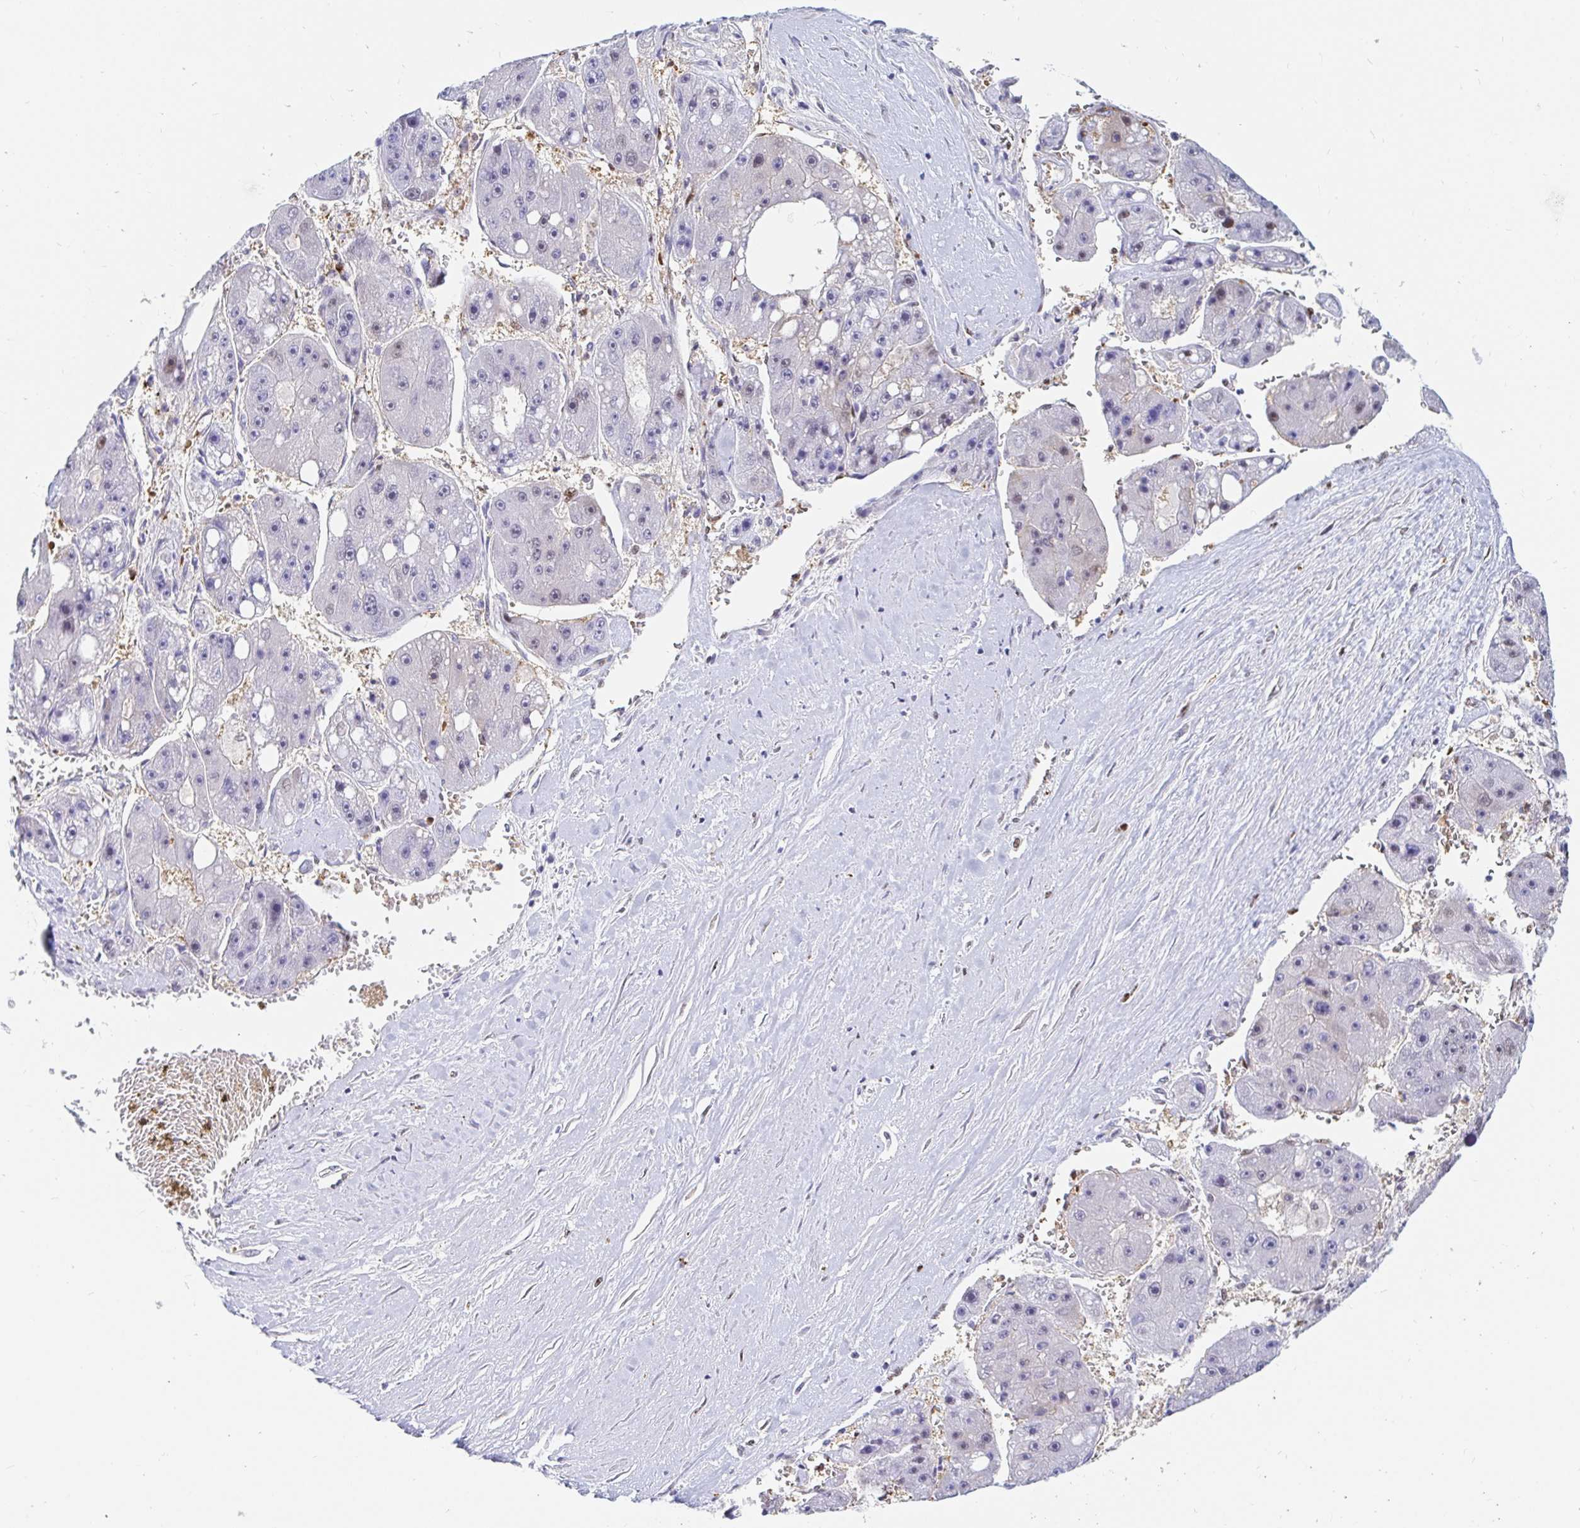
{"staining": {"intensity": "negative", "quantity": "none", "location": "none"}, "tissue": "liver cancer", "cell_type": "Tumor cells", "image_type": "cancer", "snomed": [{"axis": "morphology", "description": "Carcinoma, Hepatocellular, NOS"}, {"axis": "topography", "description": "Liver"}], "caption": "The image reveals no significant positivity in tumor cells of hepatocellular carcinoma (liver).", "gene": "HINFP", "patient": {"sex": "female", "age": 61}}